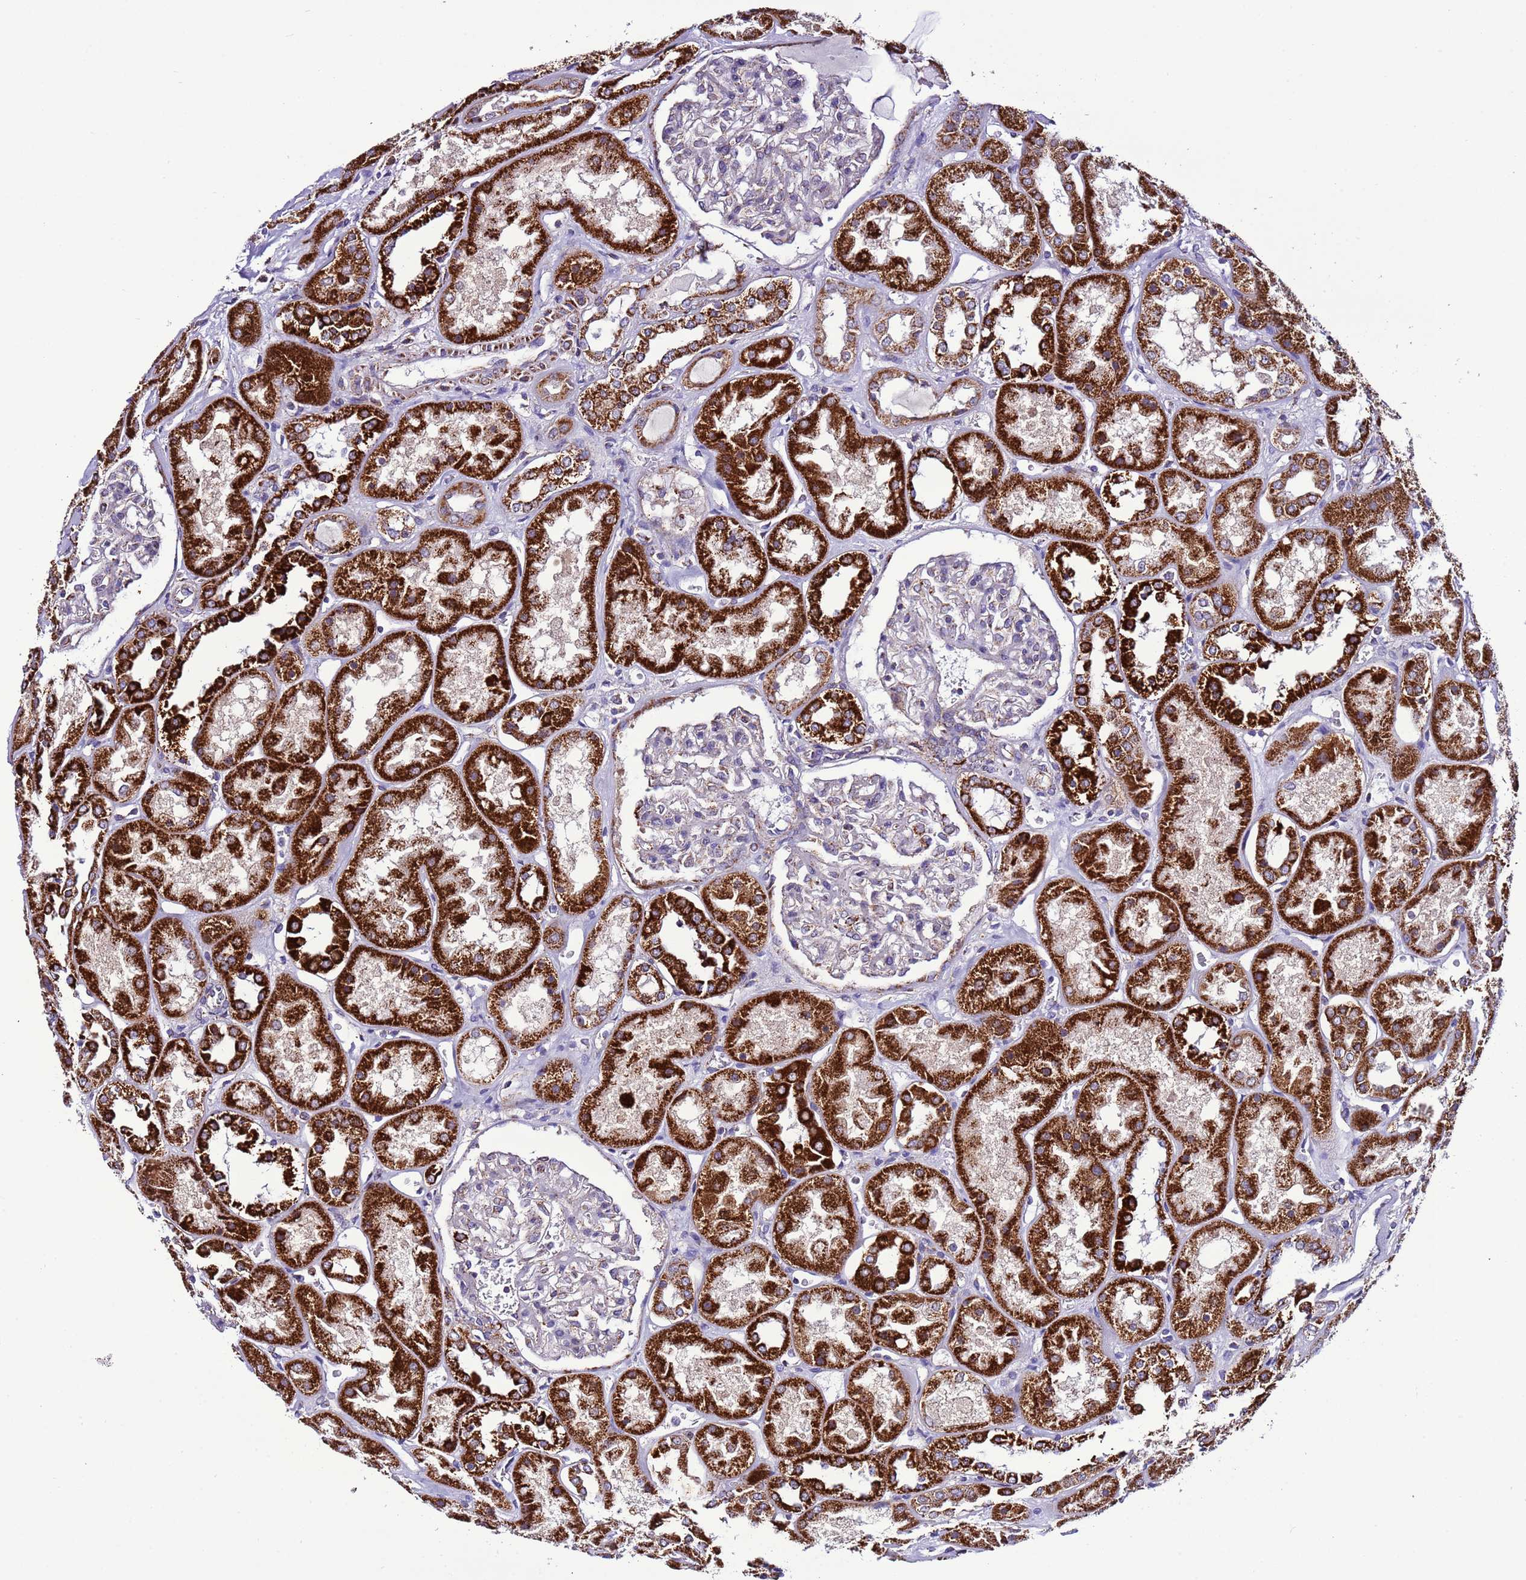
{"staining": {"intensity": "negative", "quantity": "none", "location": "none"}, "tissue": "kidney", "cell_type": "Cells in glomeruli", "image_type": "normal", "snomed": [{"axis": "morphology", "description": "Normal tissue, NOS"}, {"axis": "topography", "description": "Kidney"}], "caption": "DAB (3,3'-diaminobenzidine) immunohistochemical staining of benign human kidney shows no significant staining in cells in glomeruli. (DAB IHC, high magnification).", "gene": "UEVLD", "patient": {"sex": "male", "age": 70}}